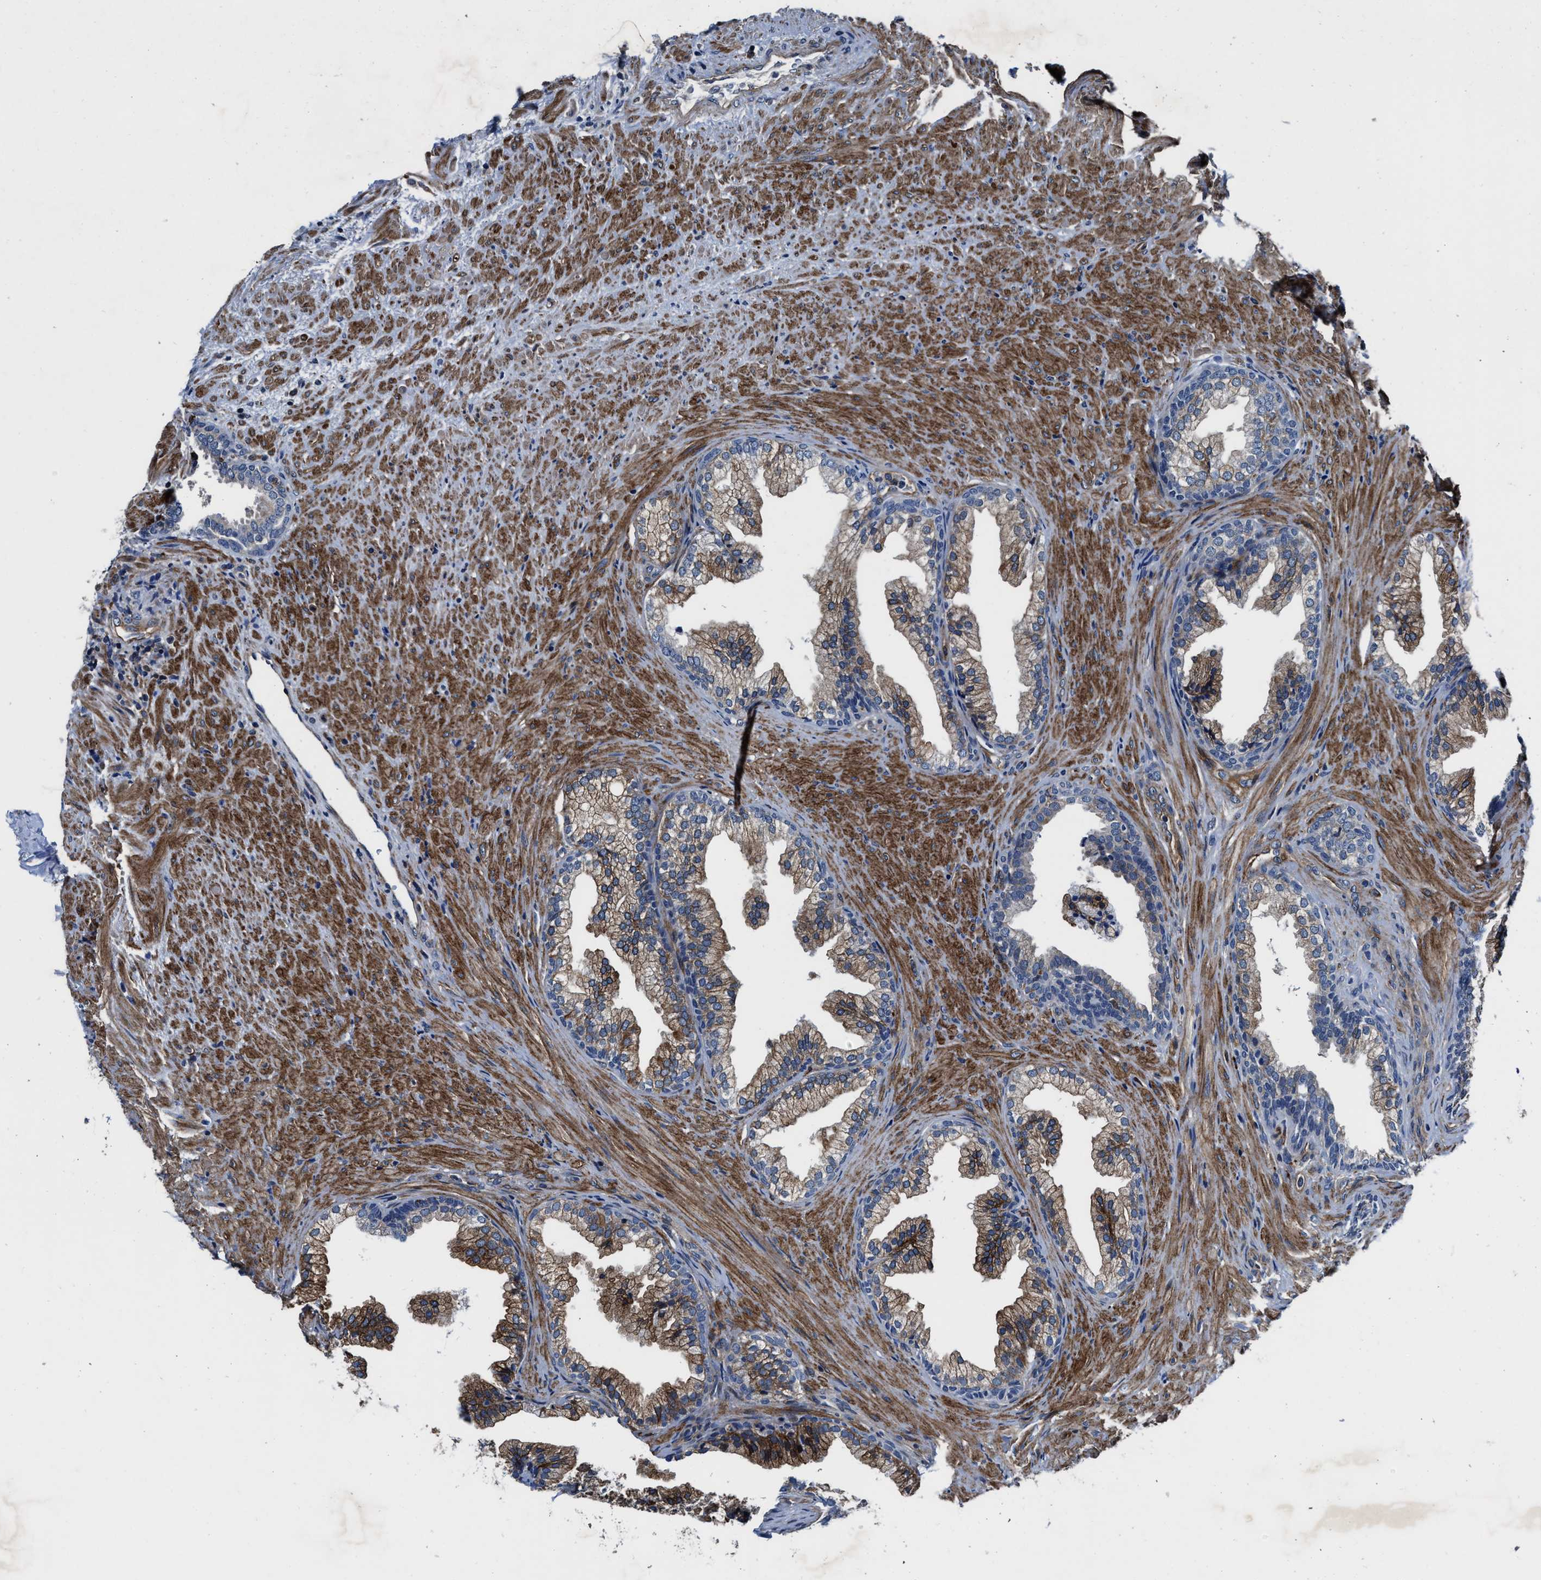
{"staining": {"intensity": "moderate", "quantity": ">75%", "location": "cytoplasmic/membranous"}, "tissue": "prostate", "cell_type": "Glandular cells", "image_type": "normal", "snomed": [{"axis": "morphology", "description": "Normal tissue, NOS"}, {"axis": "topography", "description": "Prostate"}], "caption": "This micrograph reveals immunohistochemistry (IHC) staining of normal prostate, with medium moderate cytoplasmic/membranous positivity in approximately >75% of glandular cells.", "gene": "C2orf66", "patient": {"sex": "male", "age": 76}}